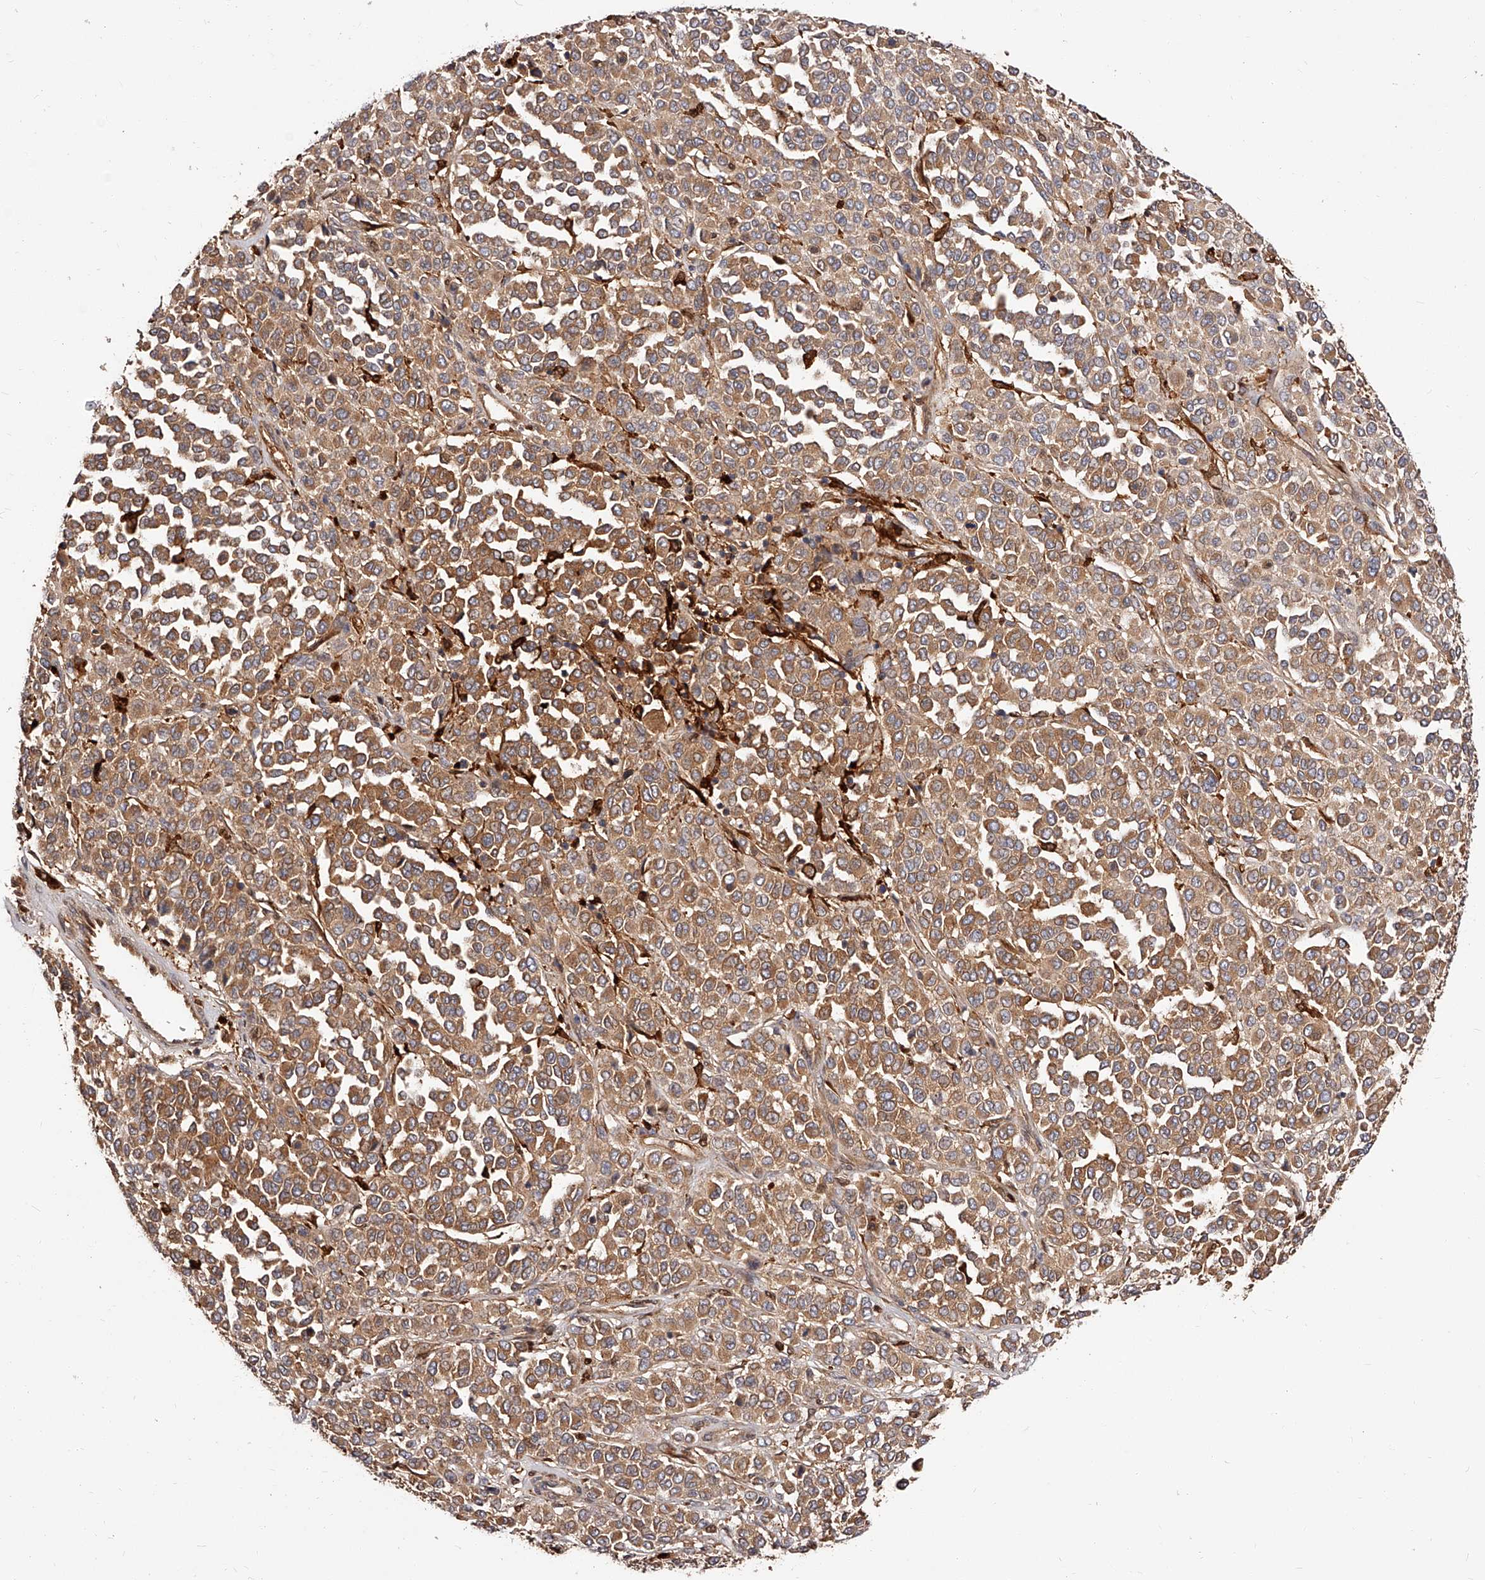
{"staining": {"intensity": "moderate", "quantity": ">75%", "location": "cytoplasmic/membranous"}, "tissue": "melanoma", "cell_type": "Tumor cells", "image_type": "cancer", "snomed": [{"axis": "morphology", "description": "Malignant melanoma, Metastatic site"}, {"axis": "topography", "description": "Pancreas"}], "caption": "Moderate cytoplasmic/membranous staining for a protein is identified in about >75% of tumor cells of melanoma using IHC.", "gene": "LAP3", "patient": {"sex": "female", "age": 30}}